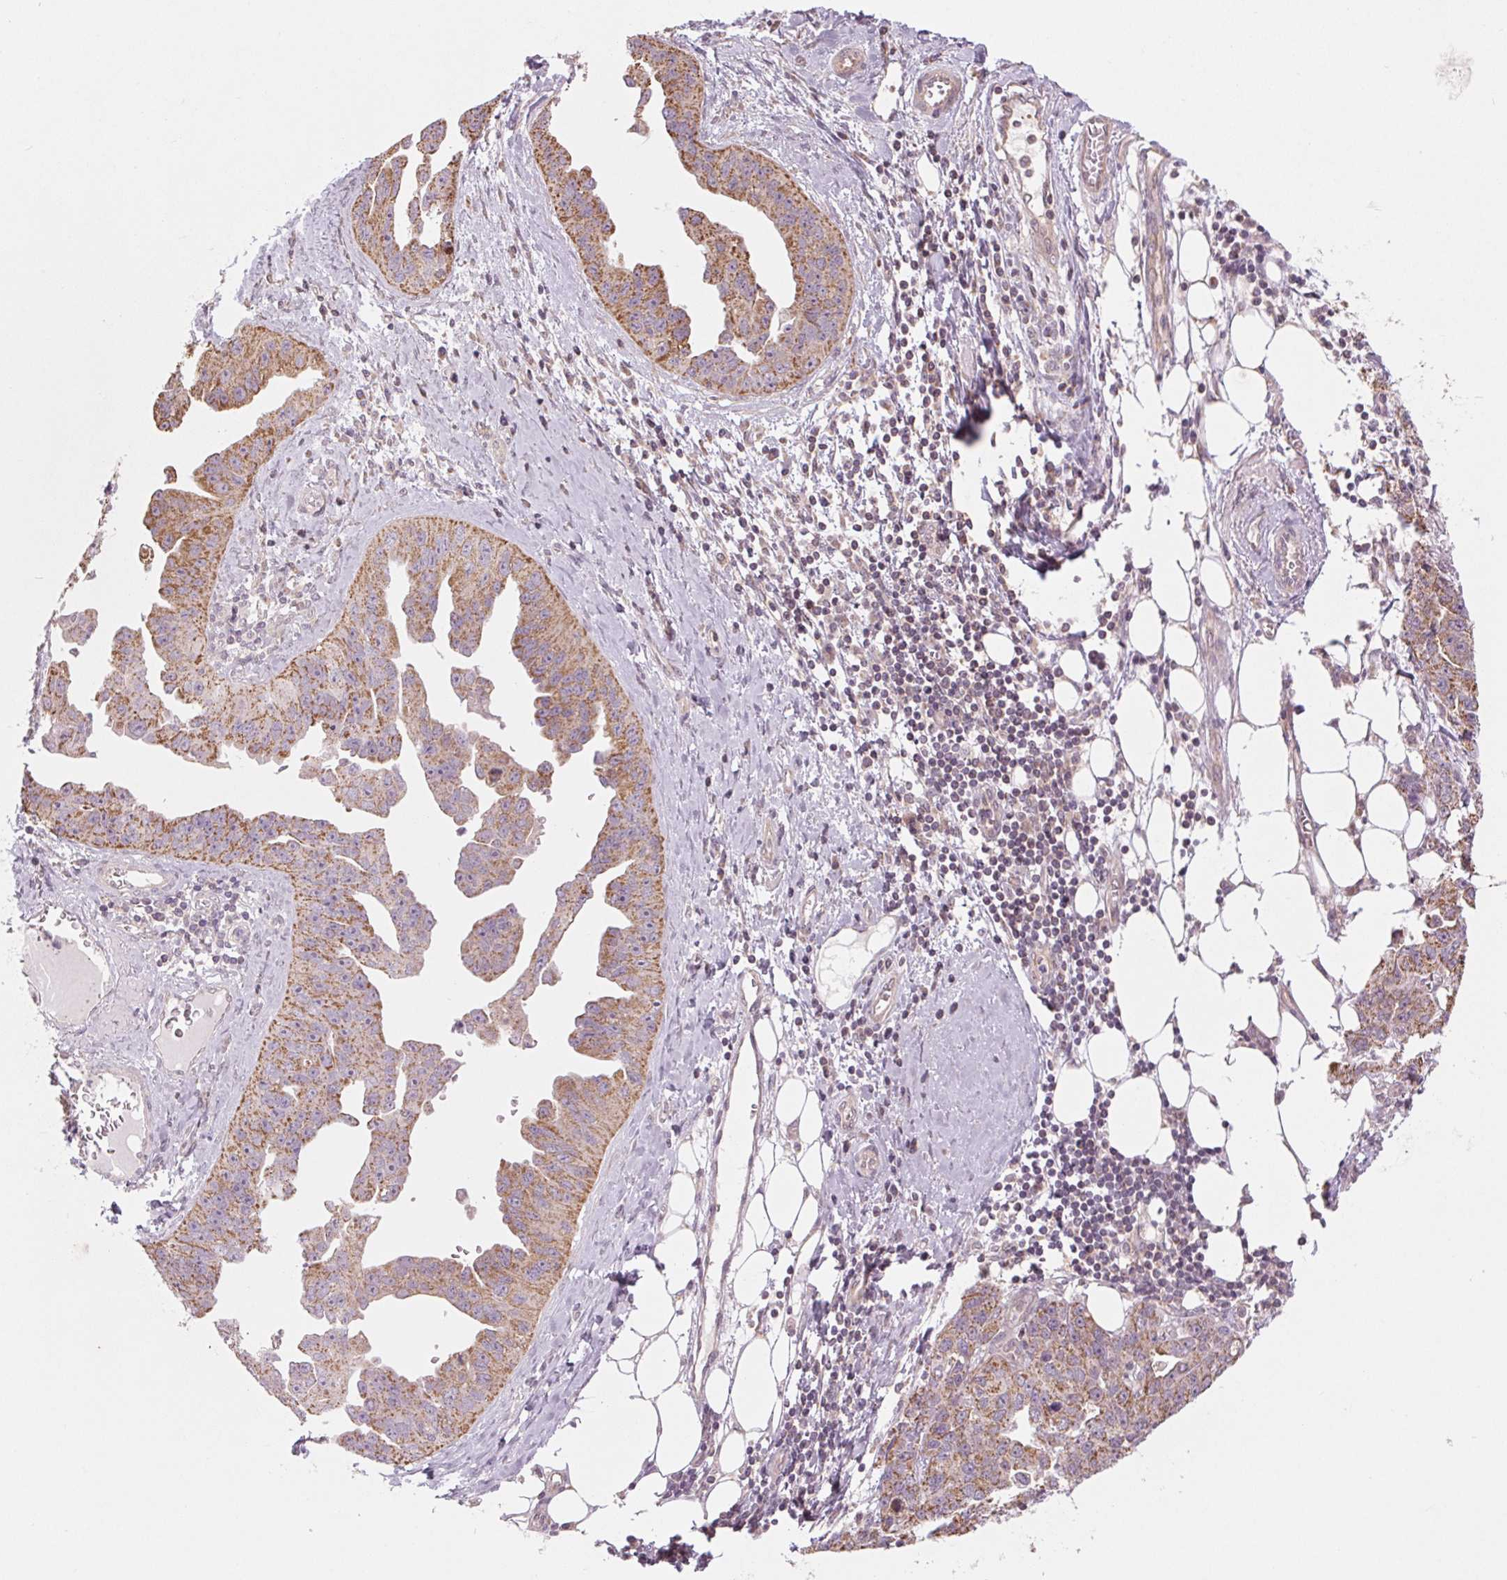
{"staining": {"intensity": "moderate", "quantity": ">75%", "location": "cytoplasmic/membranous"}, "tissue": "ovarian cancer", "cell_type": "Tumor cells", "image_type": "cancer", "snomed": [{"axis": "morphology", "description": "Cystadenocarcinoma, serous, NOS"}, {"axis": "topography", "description": "Ovary"}], "caption": "Ovarian cancer (serous cystadenocarcinoma) stained with DAB IHC demonstrates medium levels of moderate cytoplasmic/membranous expression in approximately >75% of tumor cells.", "gene": "MAP3K5", "patient": {"sex": "female", "age": 75}}